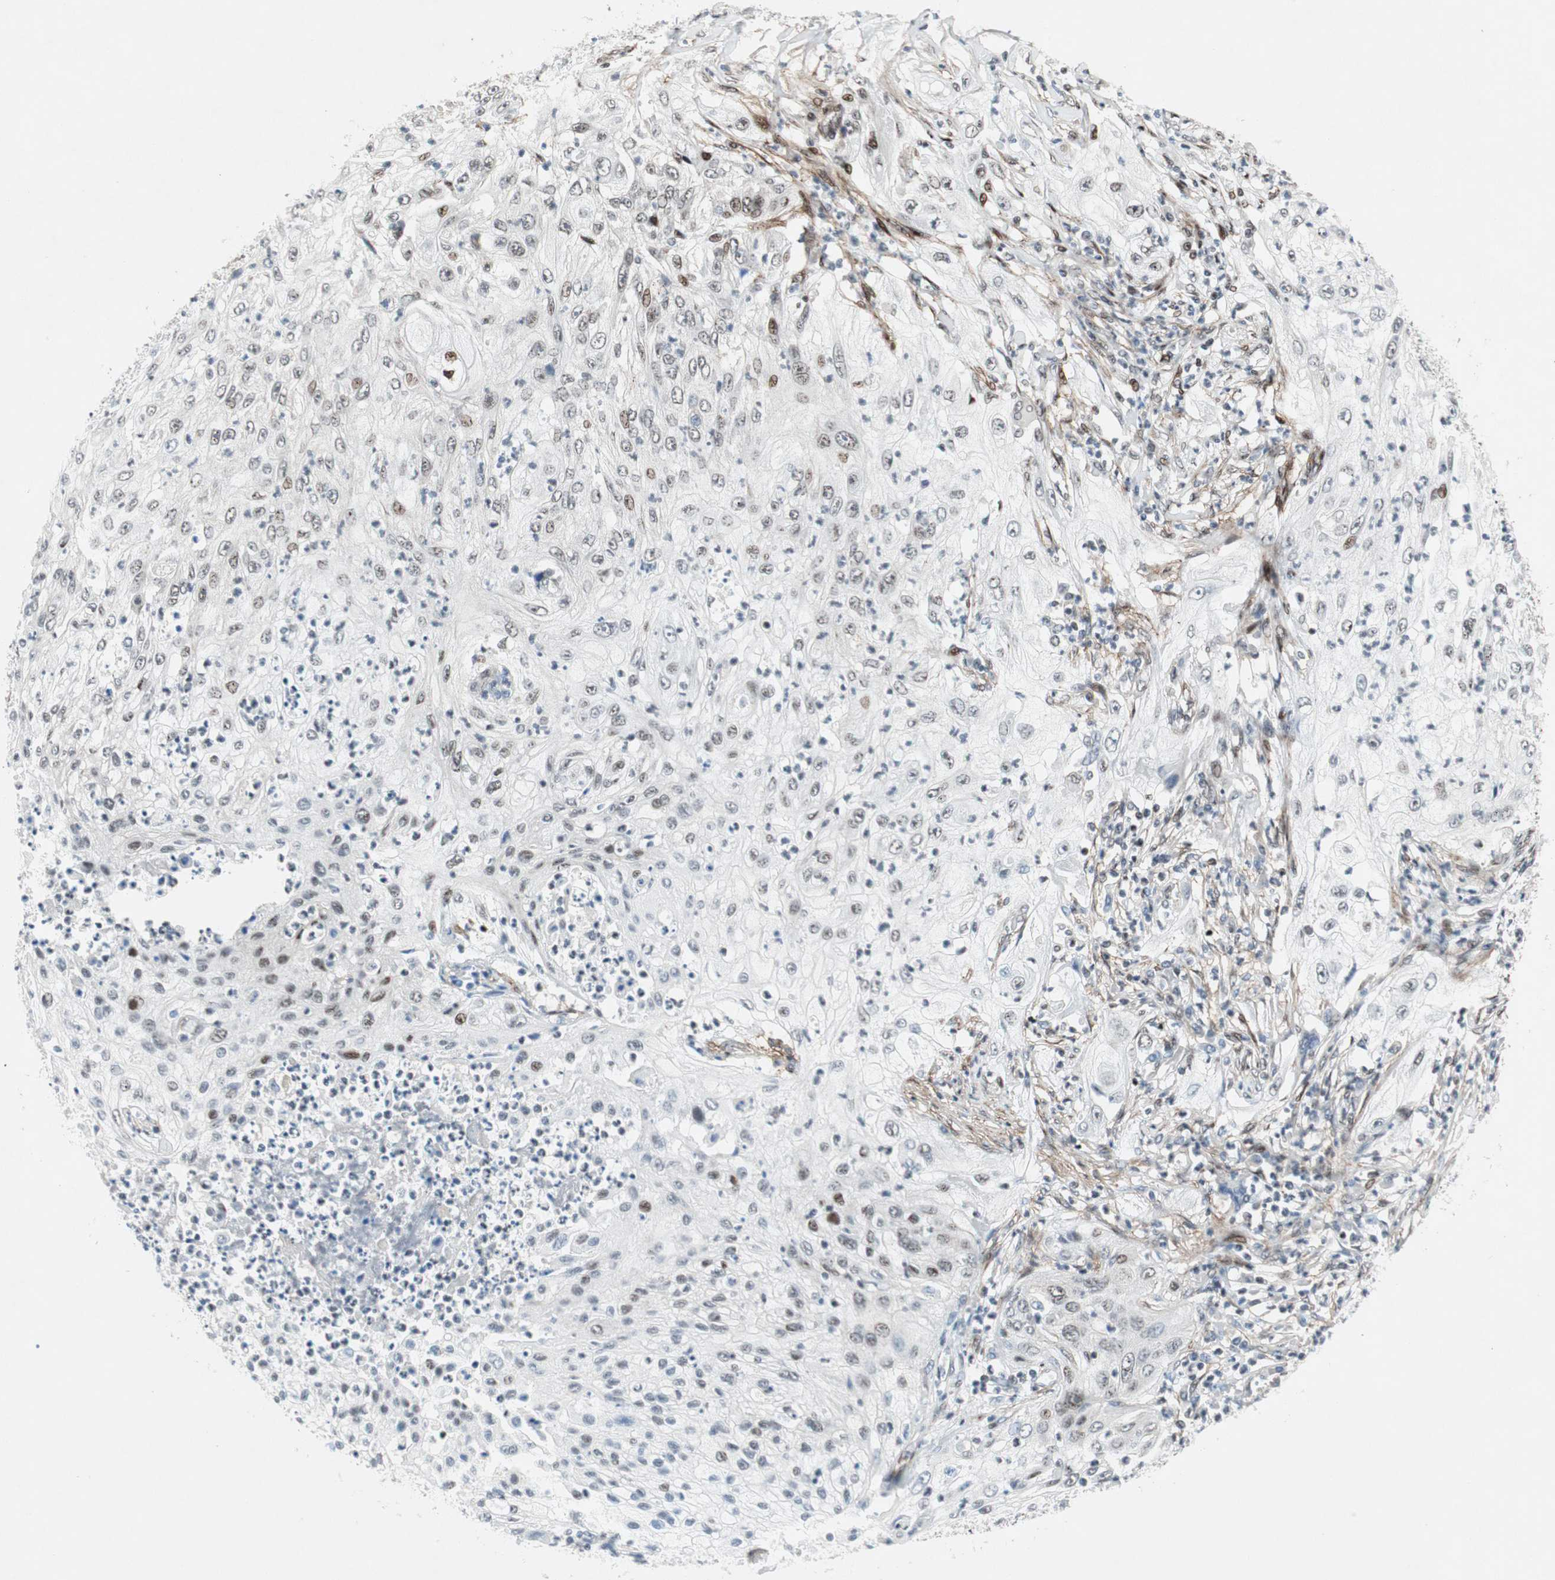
{"staining": {"intensity": "weak", "quantity": "<25%", "location": "nuclear"}, "tissue": "lung cancer", "cell_type": "Tumor cells", "image_type": "cancer", "snomed": [{"axis": "morphology", "description": "Inflammation, NOS"}, {"axis": "morphology", "description": "Squamous cell carcinoma, NOS"}, {"axis": "topography", "description": "Lymph node"}, {"axis": "topography", "description": "Soft tissue"}, {"axis": "topography", "description": "Lung"}], "caption": "Tumor cells show no significant protein staining in lung cancer (squamous cell carcinoma). (Brightfield microscopy of DAB immunohistochemistry at high magnification).", "gene": "FBXO44", "patient": {"sex": "male", "age": 66}}